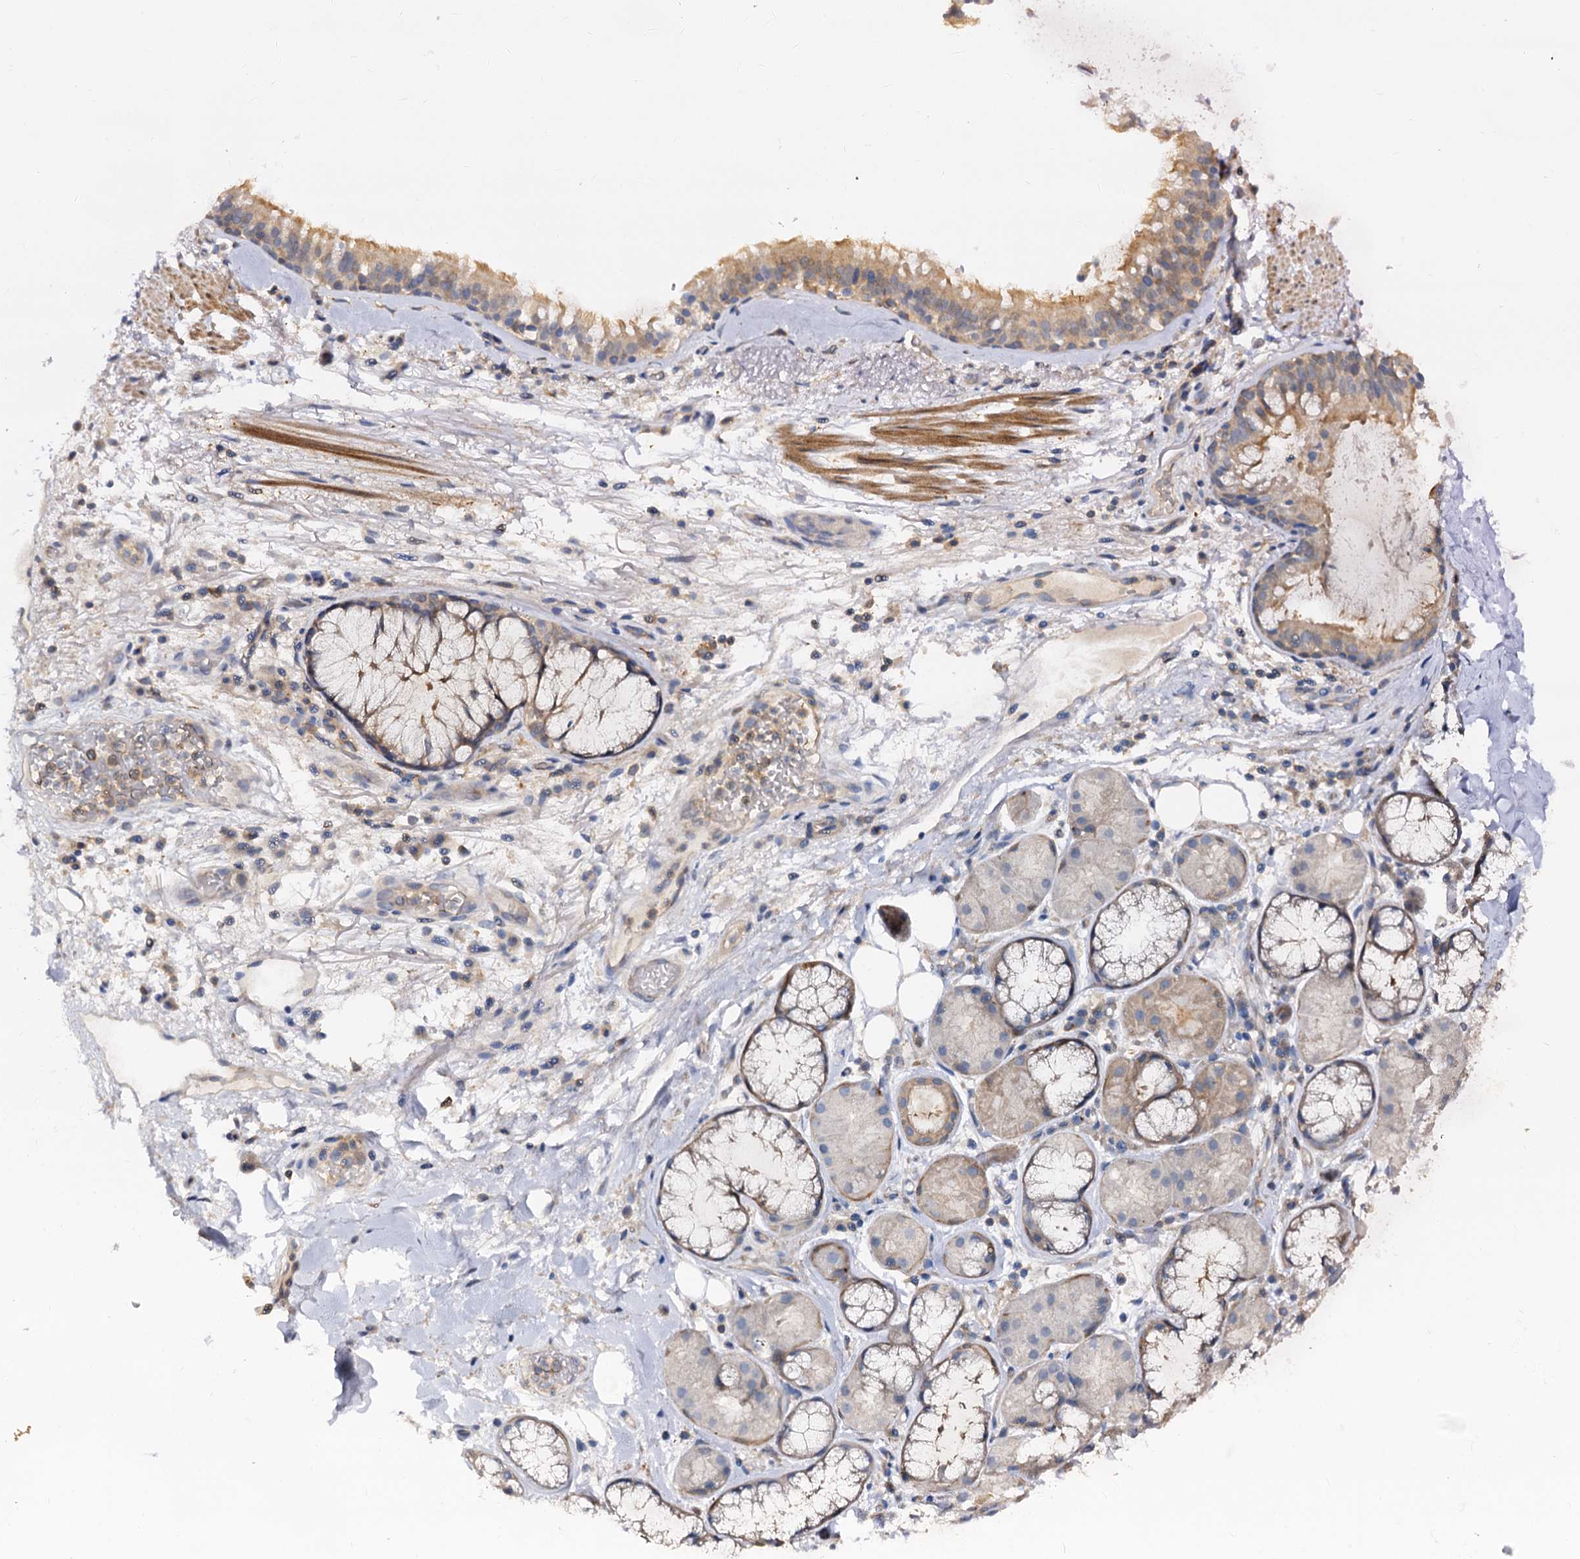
{"staining": {"intensity": "negative", "quantity": "none", "location": "none"}, "tissue": "adipose tissue", "cell_type": "Adipocytes", "image_type": "normal", "snomed": [{"axis": "morphology", "description": "Normal tissue, NOS"}, {"axis": "topography", "description": "Lymph node"}, {"axis": "topography", "description": "Cartilage tissue"}, {"axis": "topography", "description": "Bronchus"}], "caption": "An image of adipose tissue stained for a protein displays no brown staining in adipocytes.", "gene": "ANKRD13A", "patient": {"sex": "male", "age": 63}}